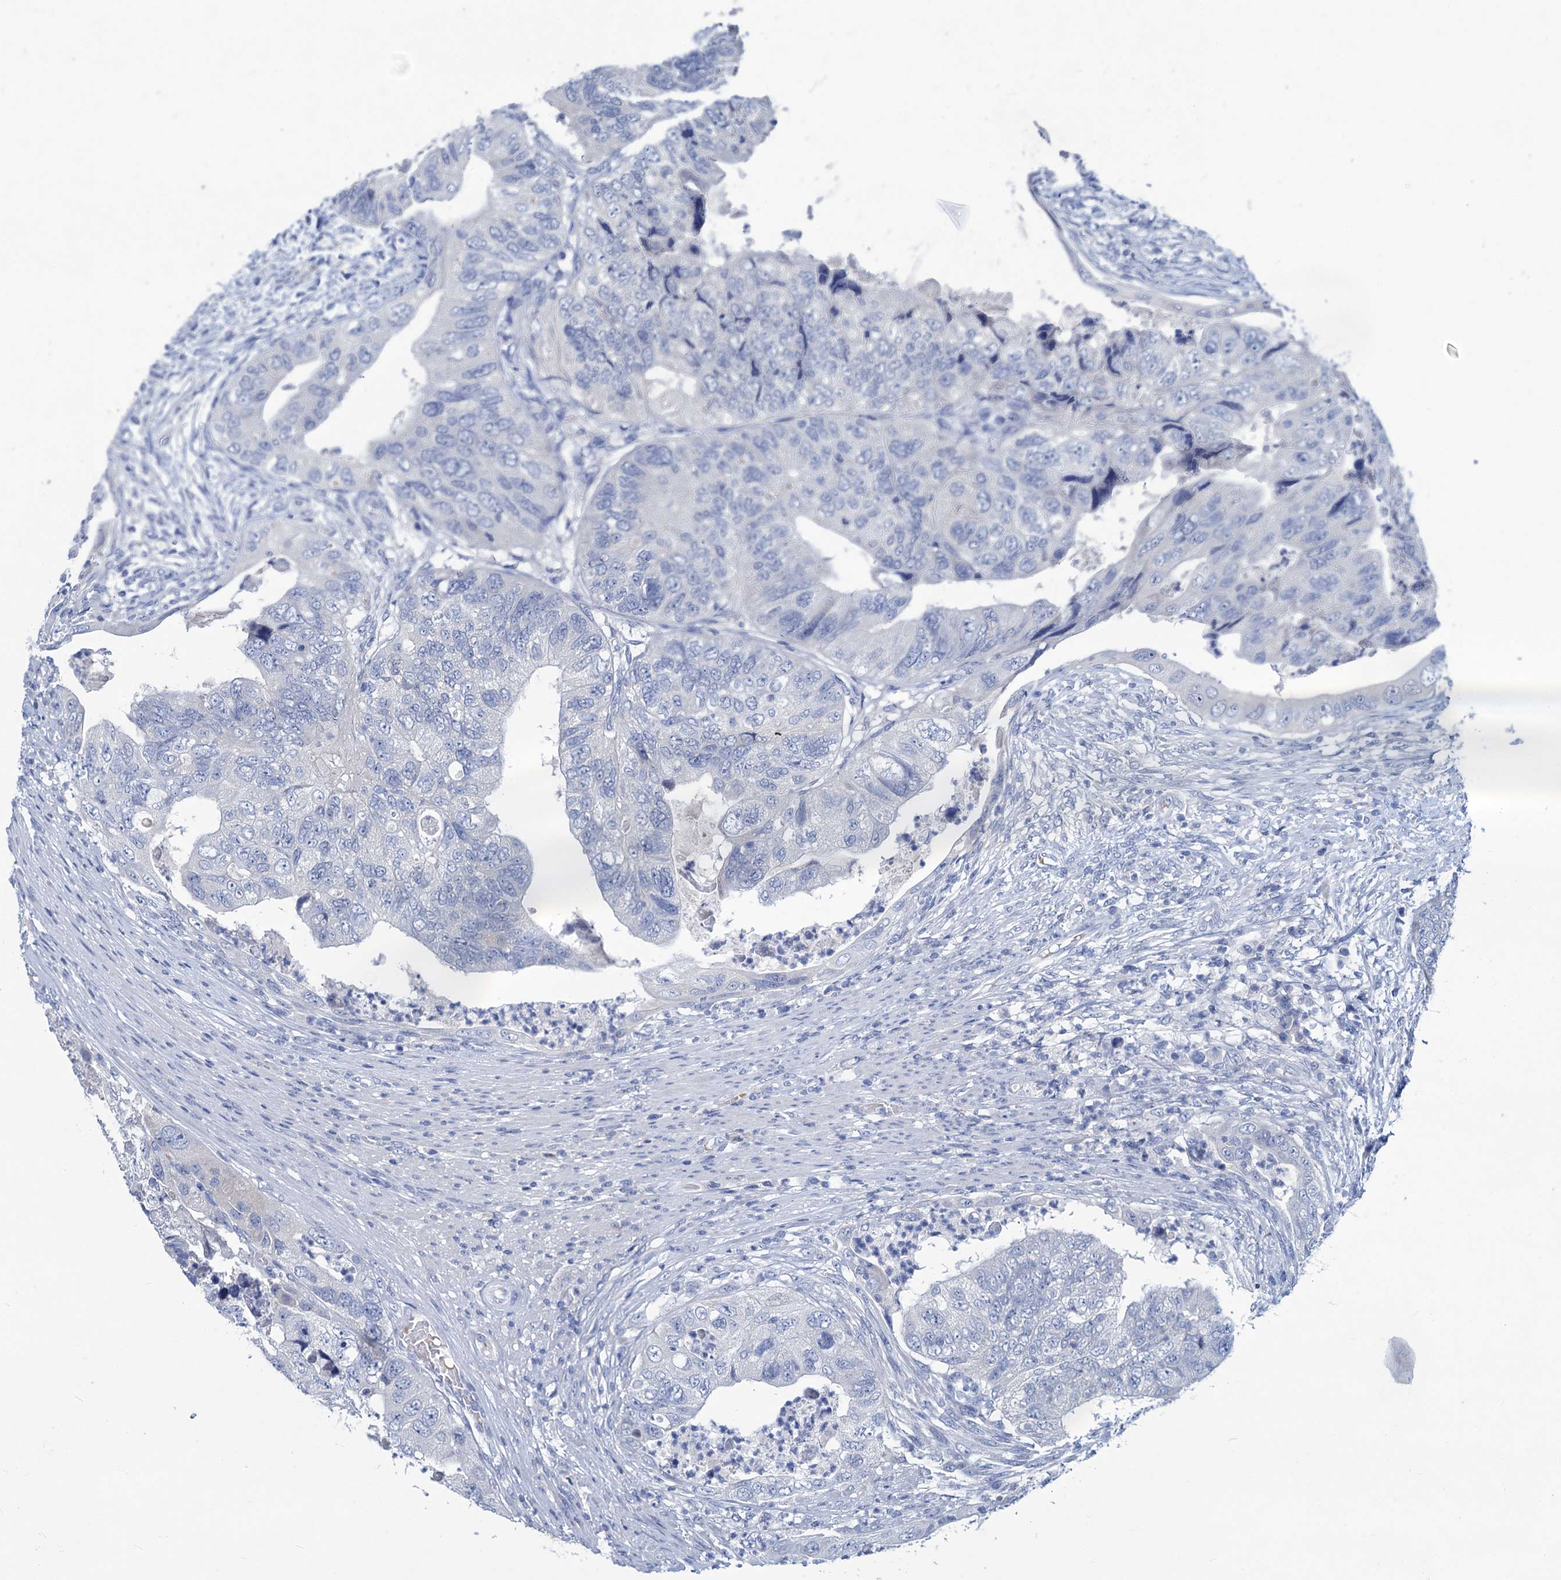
{"staining": {"intensity": "negative", "quantity": "none", "location": "none"}, "tissue": "colorectal cancer", "cell_type": "Tumor cells", "image_type": "cancer", "snomed": [{"axis": "morphology", "description": "Adenocarcinoma, NOS"}, {"axis": "topography", "description": "Rectum"}], "caption": "Protein analysis of colorectal adenocarcinoma shows no significant positivity in tumor cells. Nuclei are stained in blue.", "gene": "RTKN2", "patient": {"sex": "male", "age": 63}}